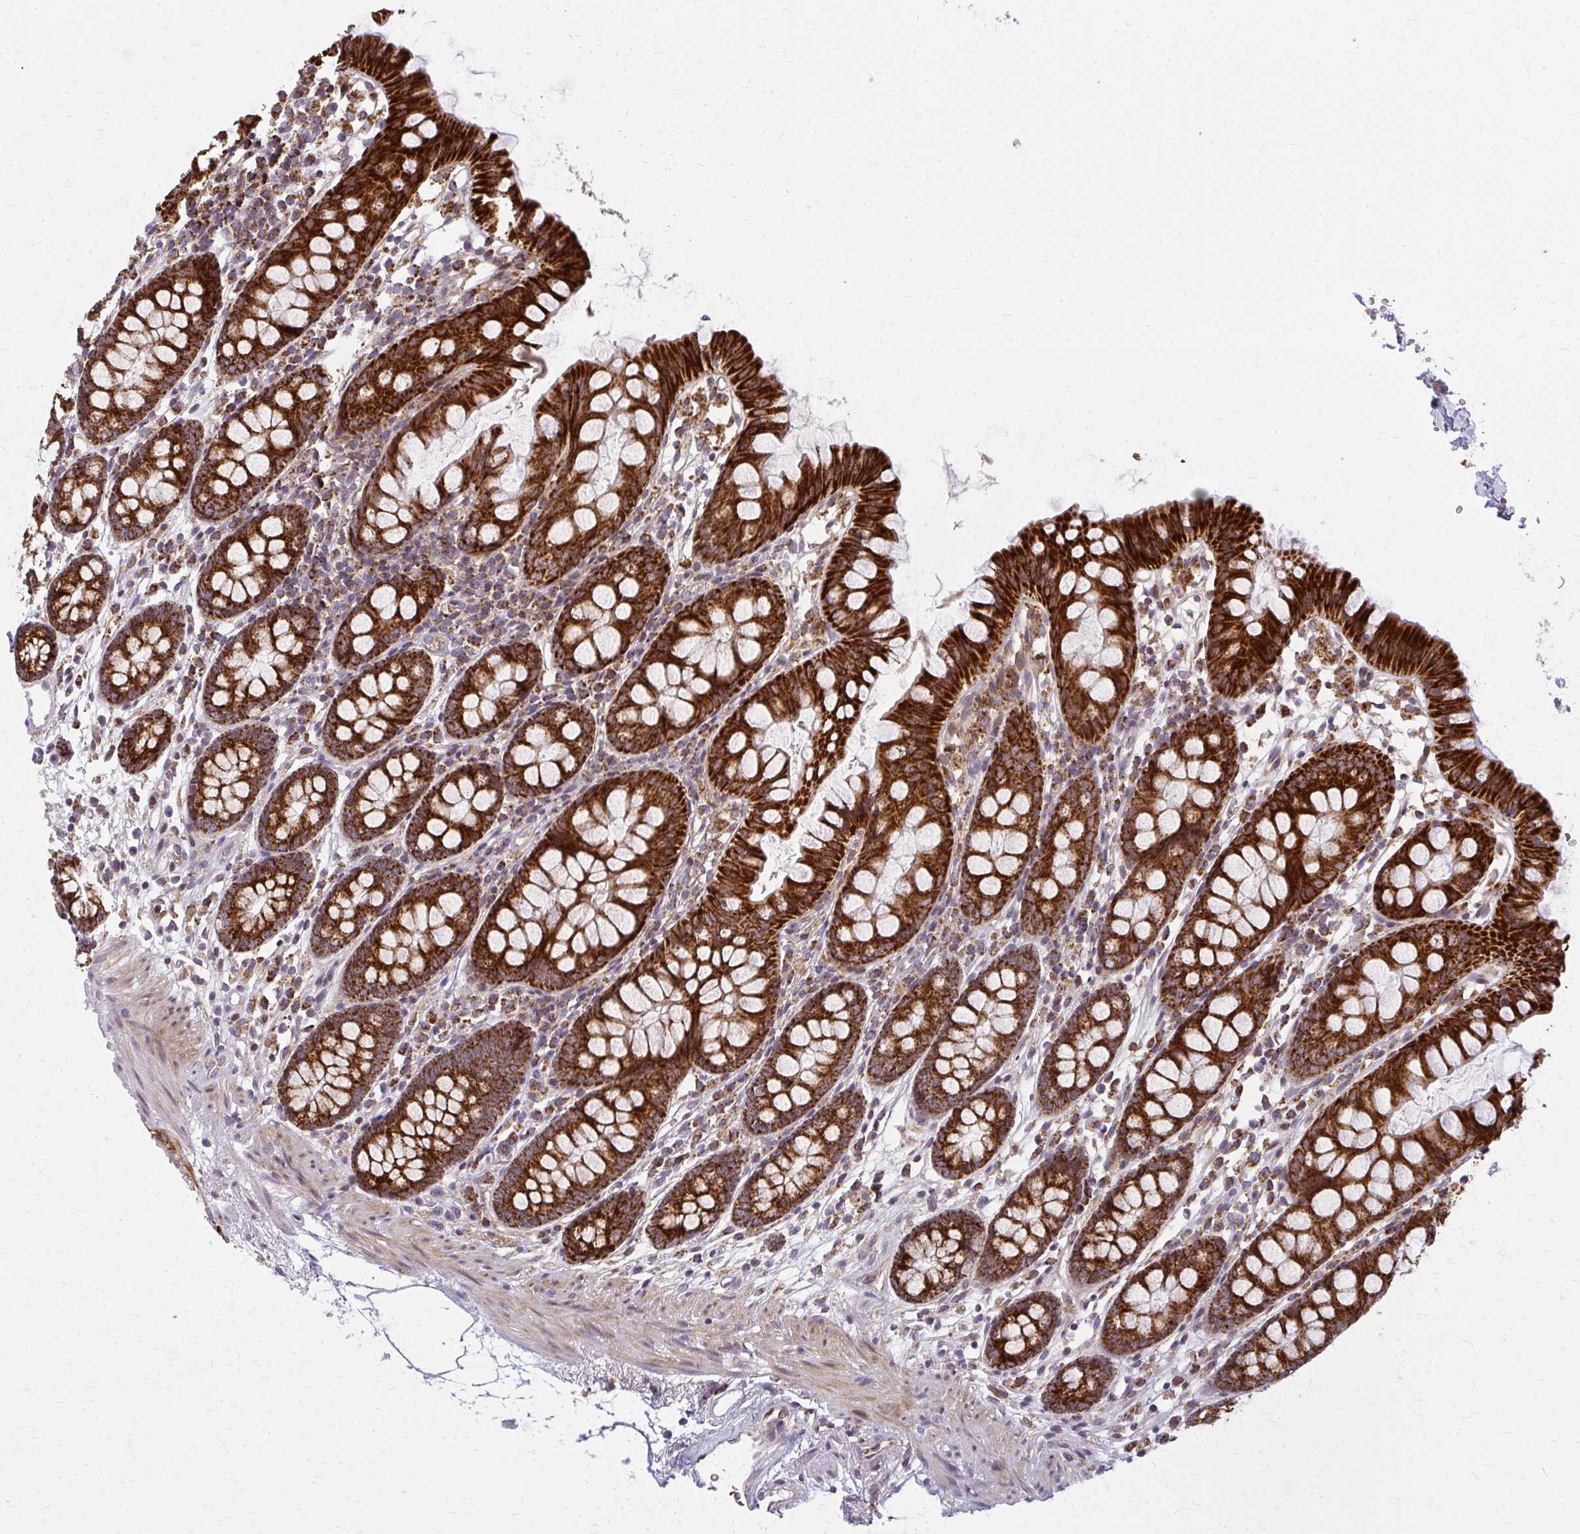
{"staining": {"intensity": "weak", "quantity": ">75%", "location": "cytoplasmic/membranous"}, "tissue": "colon", "cell_type": "Endothelial cells", "image_type": "normal", "snomed": [{"axis": "morphology", "description": "Normal tissue, NOS"}, {"axis": "topography", "description": "Colon"}], "caption": "DAB immunohistochemical staining of benign colon reveals weak cytoplasmic/membranous protein positivity in approximately >75% of endothelial cells.", "gene": "MCCC1", "patient": {"sex": "female", "age": 84}}